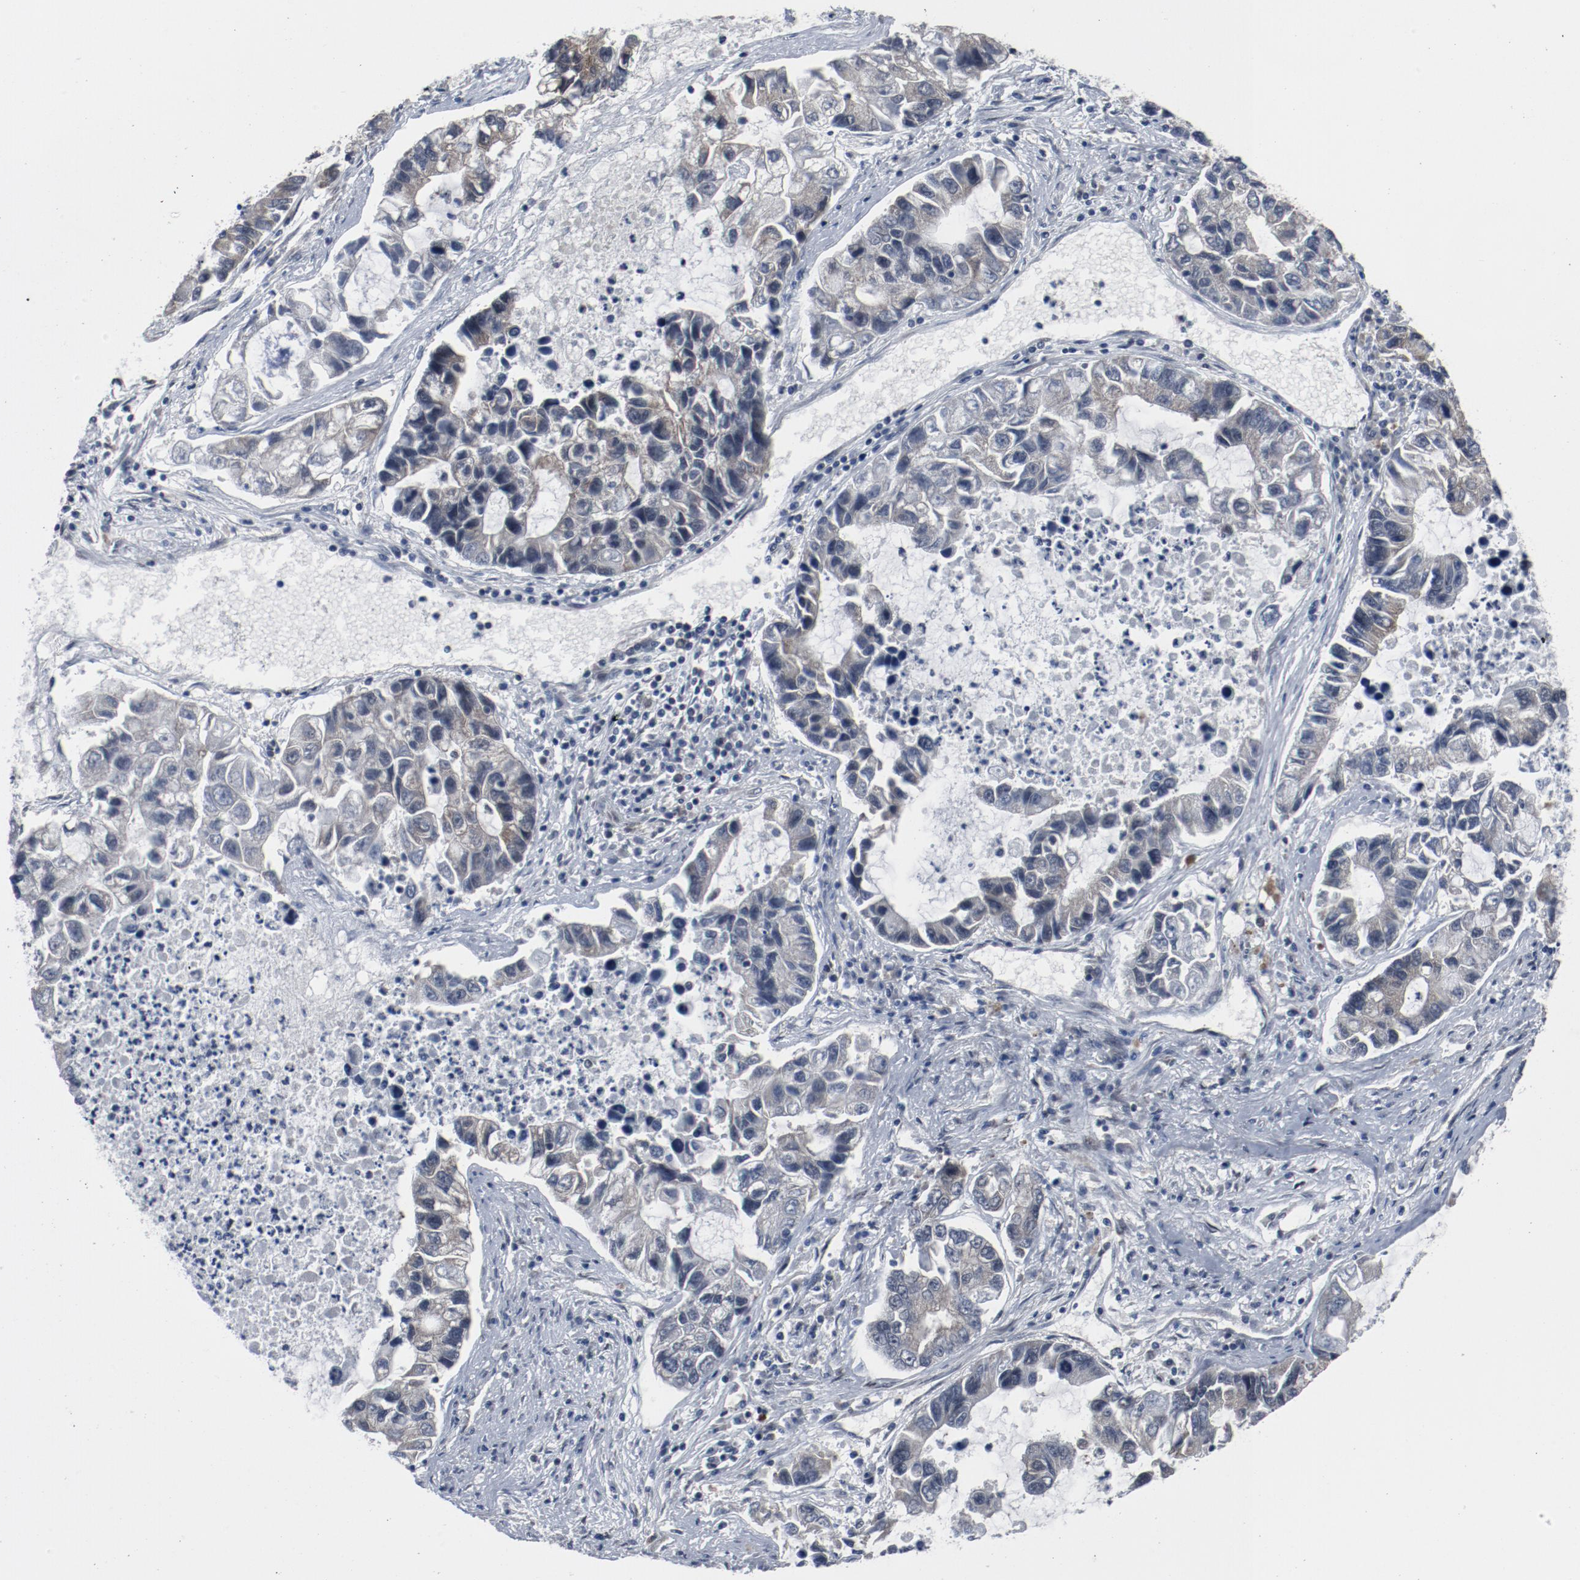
{"staining": {"intensity": "weak", "quantity": ">75%", "location": "cytoplasmic/membranous"}, "tissue": "lung cancer", "cell_type": "Tumor cells", "image_type": "cancer", "snomed": [{"axis": "morphology", "description": "Adenocarcinoma, NOS"}, {"axis": "topography", "description": "Lung"}], "caption": "A brown stain highlights weak cytoplasmic/membranous expression of a protein in adenocarcinoma (lung) tumor cells. (DAB (3,3'-diaminobenzidine) IHC, brown staining for protein, blue staining for nuclei).", "gene": "JMJD6", "patient": {"sex": "female", "age": 51}}